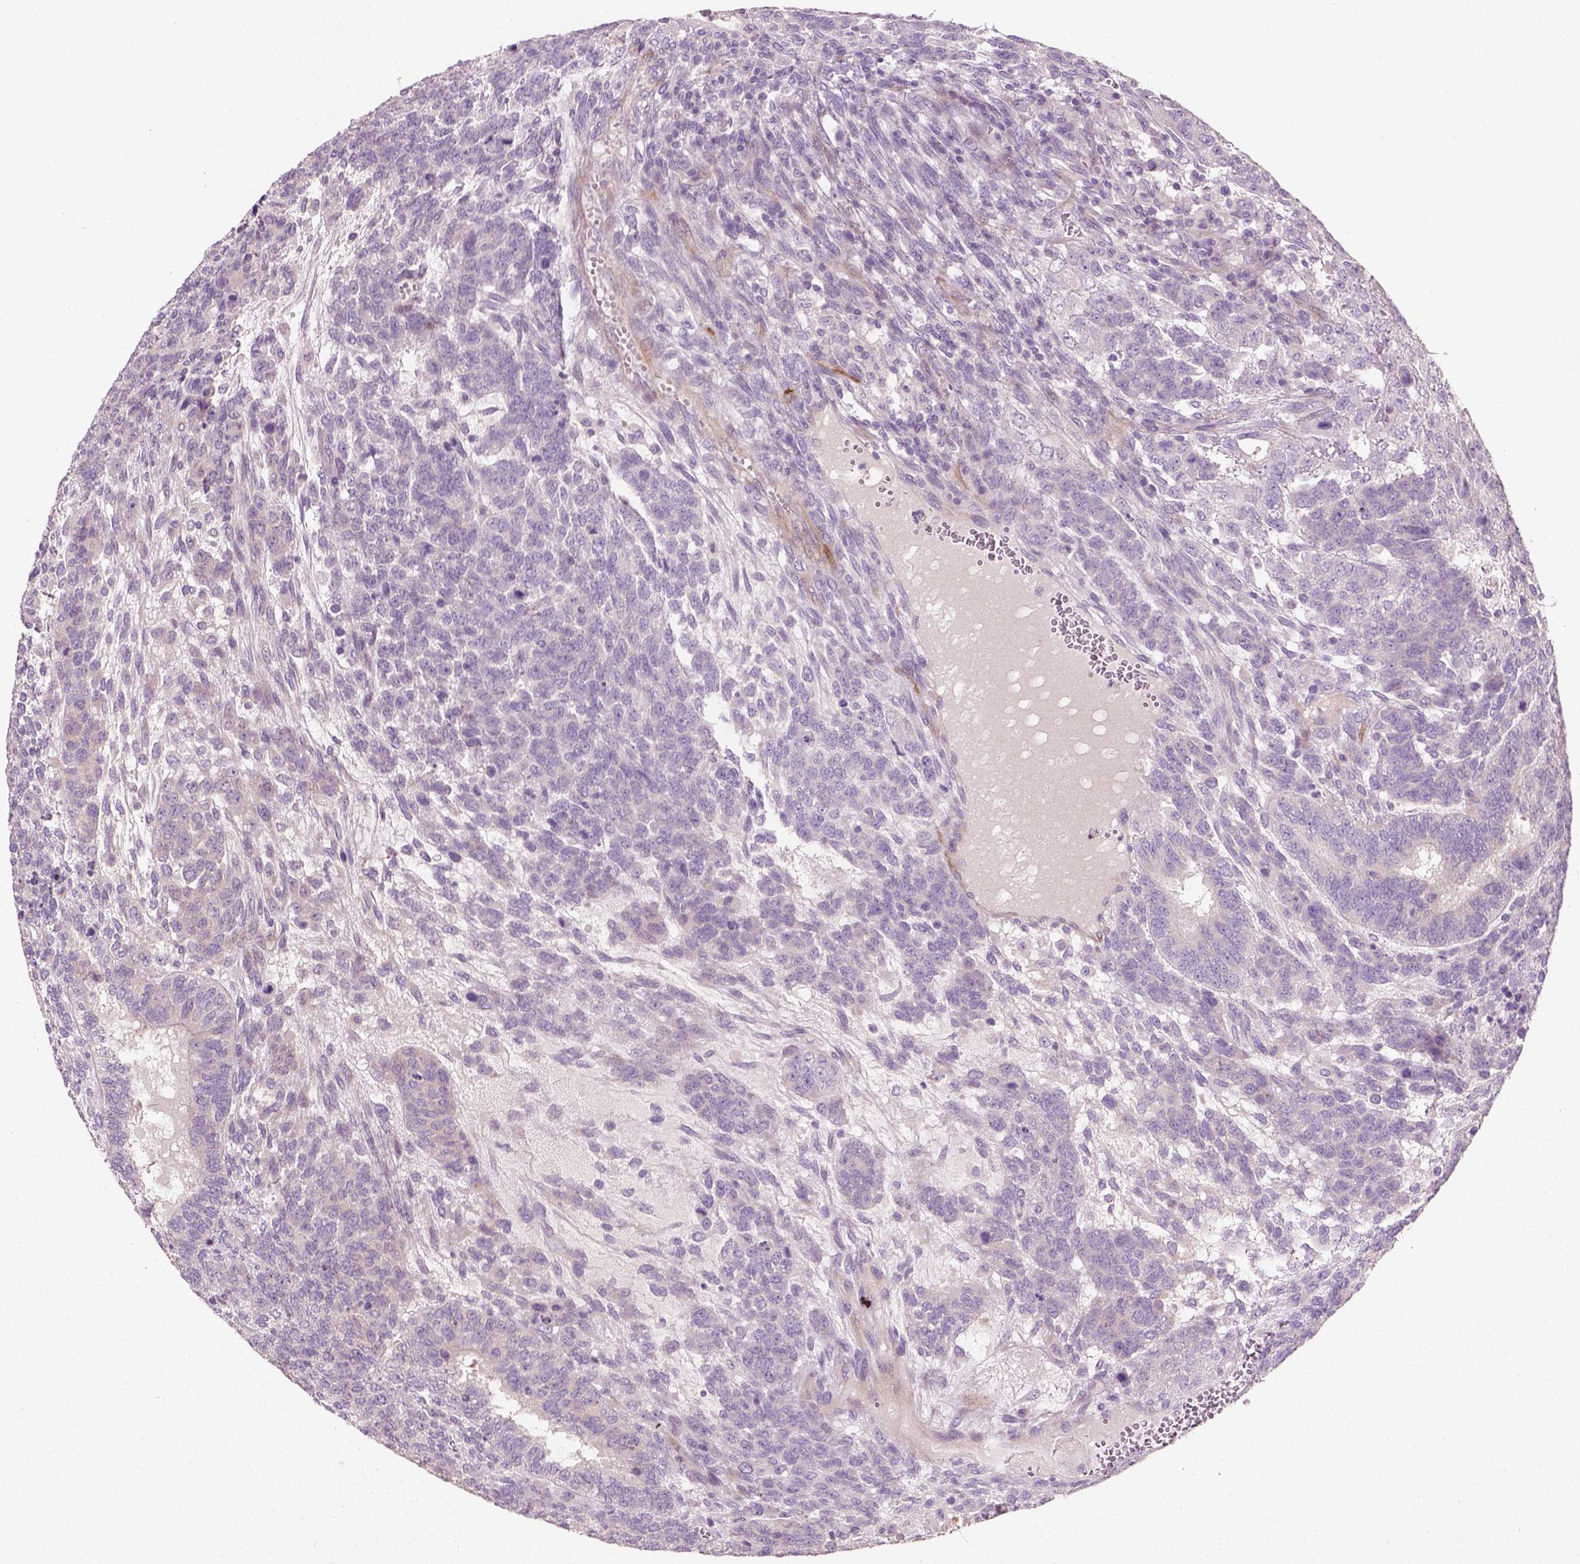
{"staining": {"intensity": "negative", "quantity": "none", "location": "none"}, "tissue": "testis cancer", "cell_type": "Tumor cells", "image_type": "cancer", "snomed": [{"axis": "morphology", "description": "Normal tissue, NOS"}, {"axis": "morphology", "description": "Carcinoma, Embryonal, NOS"}, {"axis": "topography", "description": "Testis"}, {"axis": "topography", "description": "Epididymis"}], "caption": "An image of human testis cancer is negative for staining in tumor cells.", "gene": "PKP3", "patient": {"sex": "male", "age": 23}}